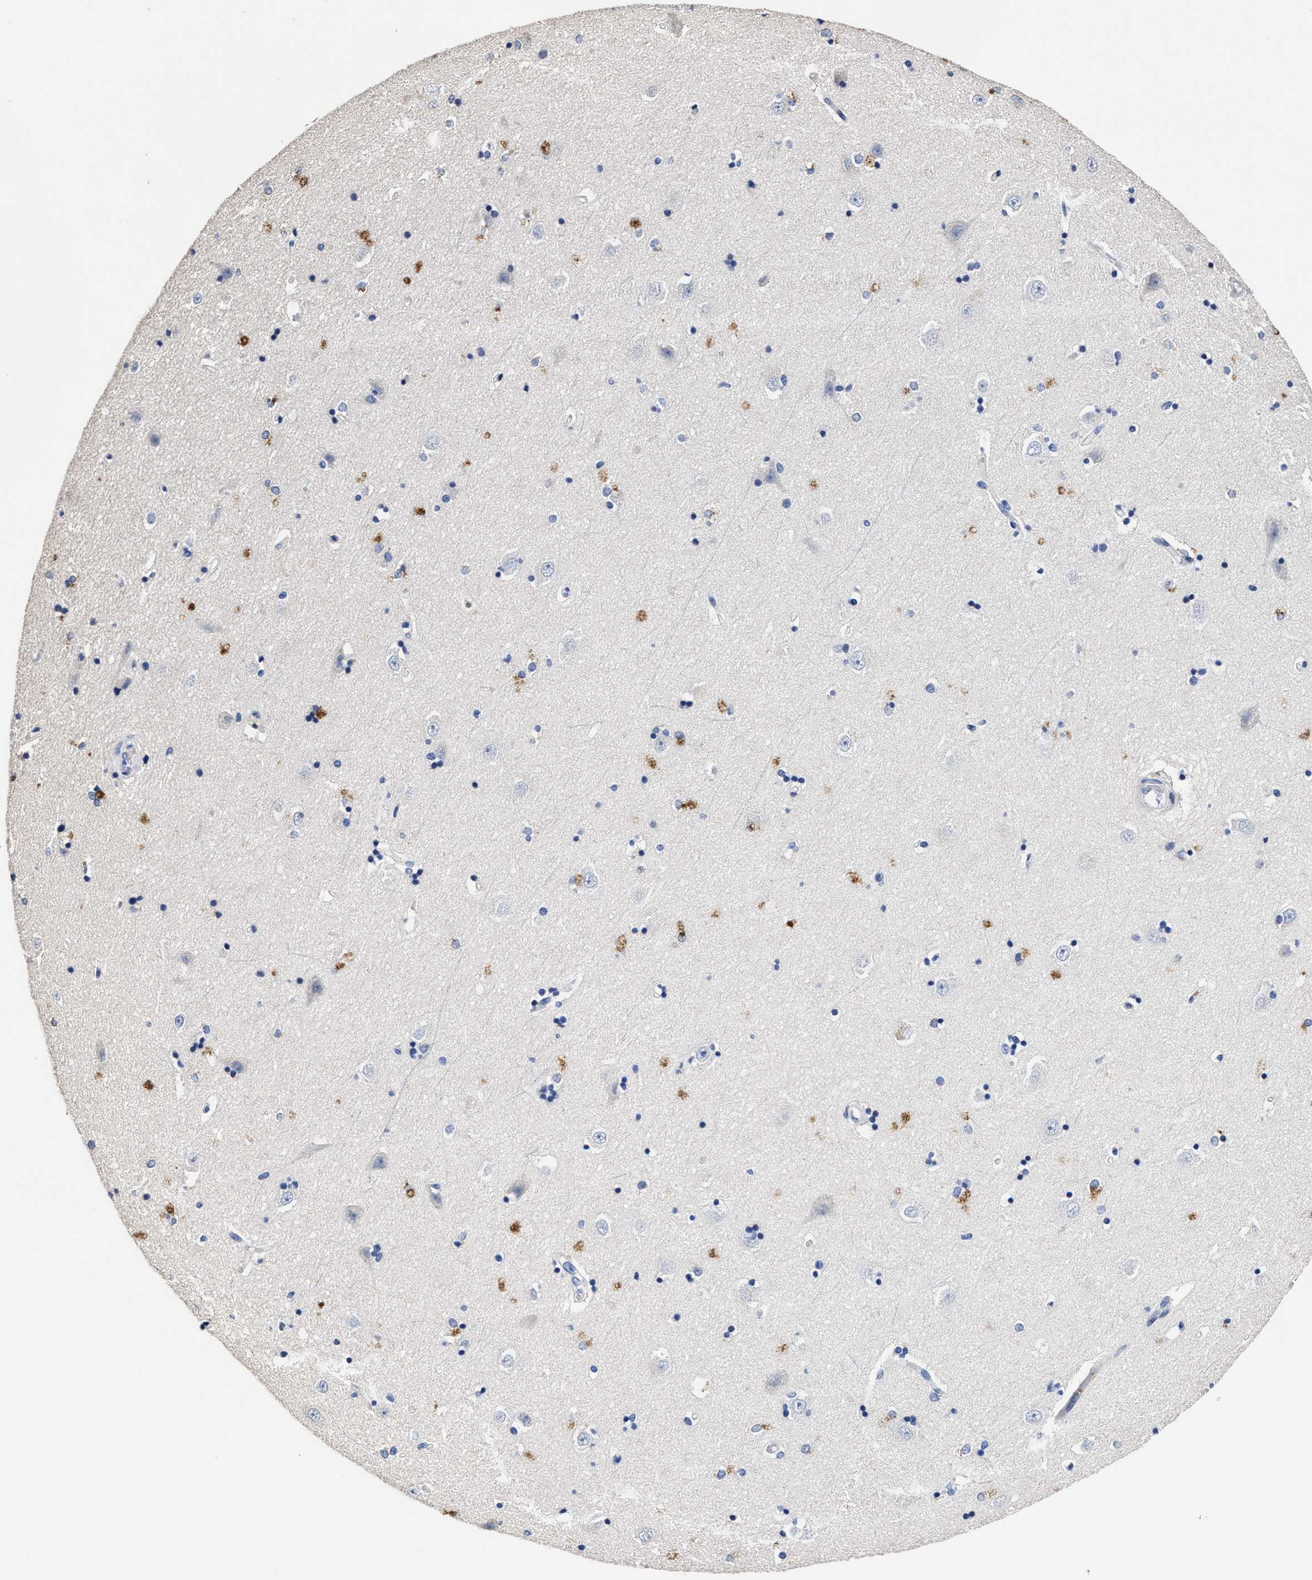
{"staining": {"intensity": "negative", "quantity": "none", "location": "none"}, "tissue": "hippocampus", "cell_type": "Glial cells", "image_type": "normal", "snomed": [{"axis": "morphology", "description": "Normal tissue, NOS"}, {"axis": "topography", "description": "Hippocampus"}], "caption": "DAB (3,3'-diaminobenzidine) immunohistochemical staining of unremarkable hippocampus exhibits no significant positivity in glial cells. The staining was performed using DAB (3,3'-diaminobenzidine) to visualize the protein expression in brown, while the nuclei were stained in blue with hematoxylin (Magnification: 20x).", "gene": "ZFAT", "patient": {"sex": "male", "age": 45}}